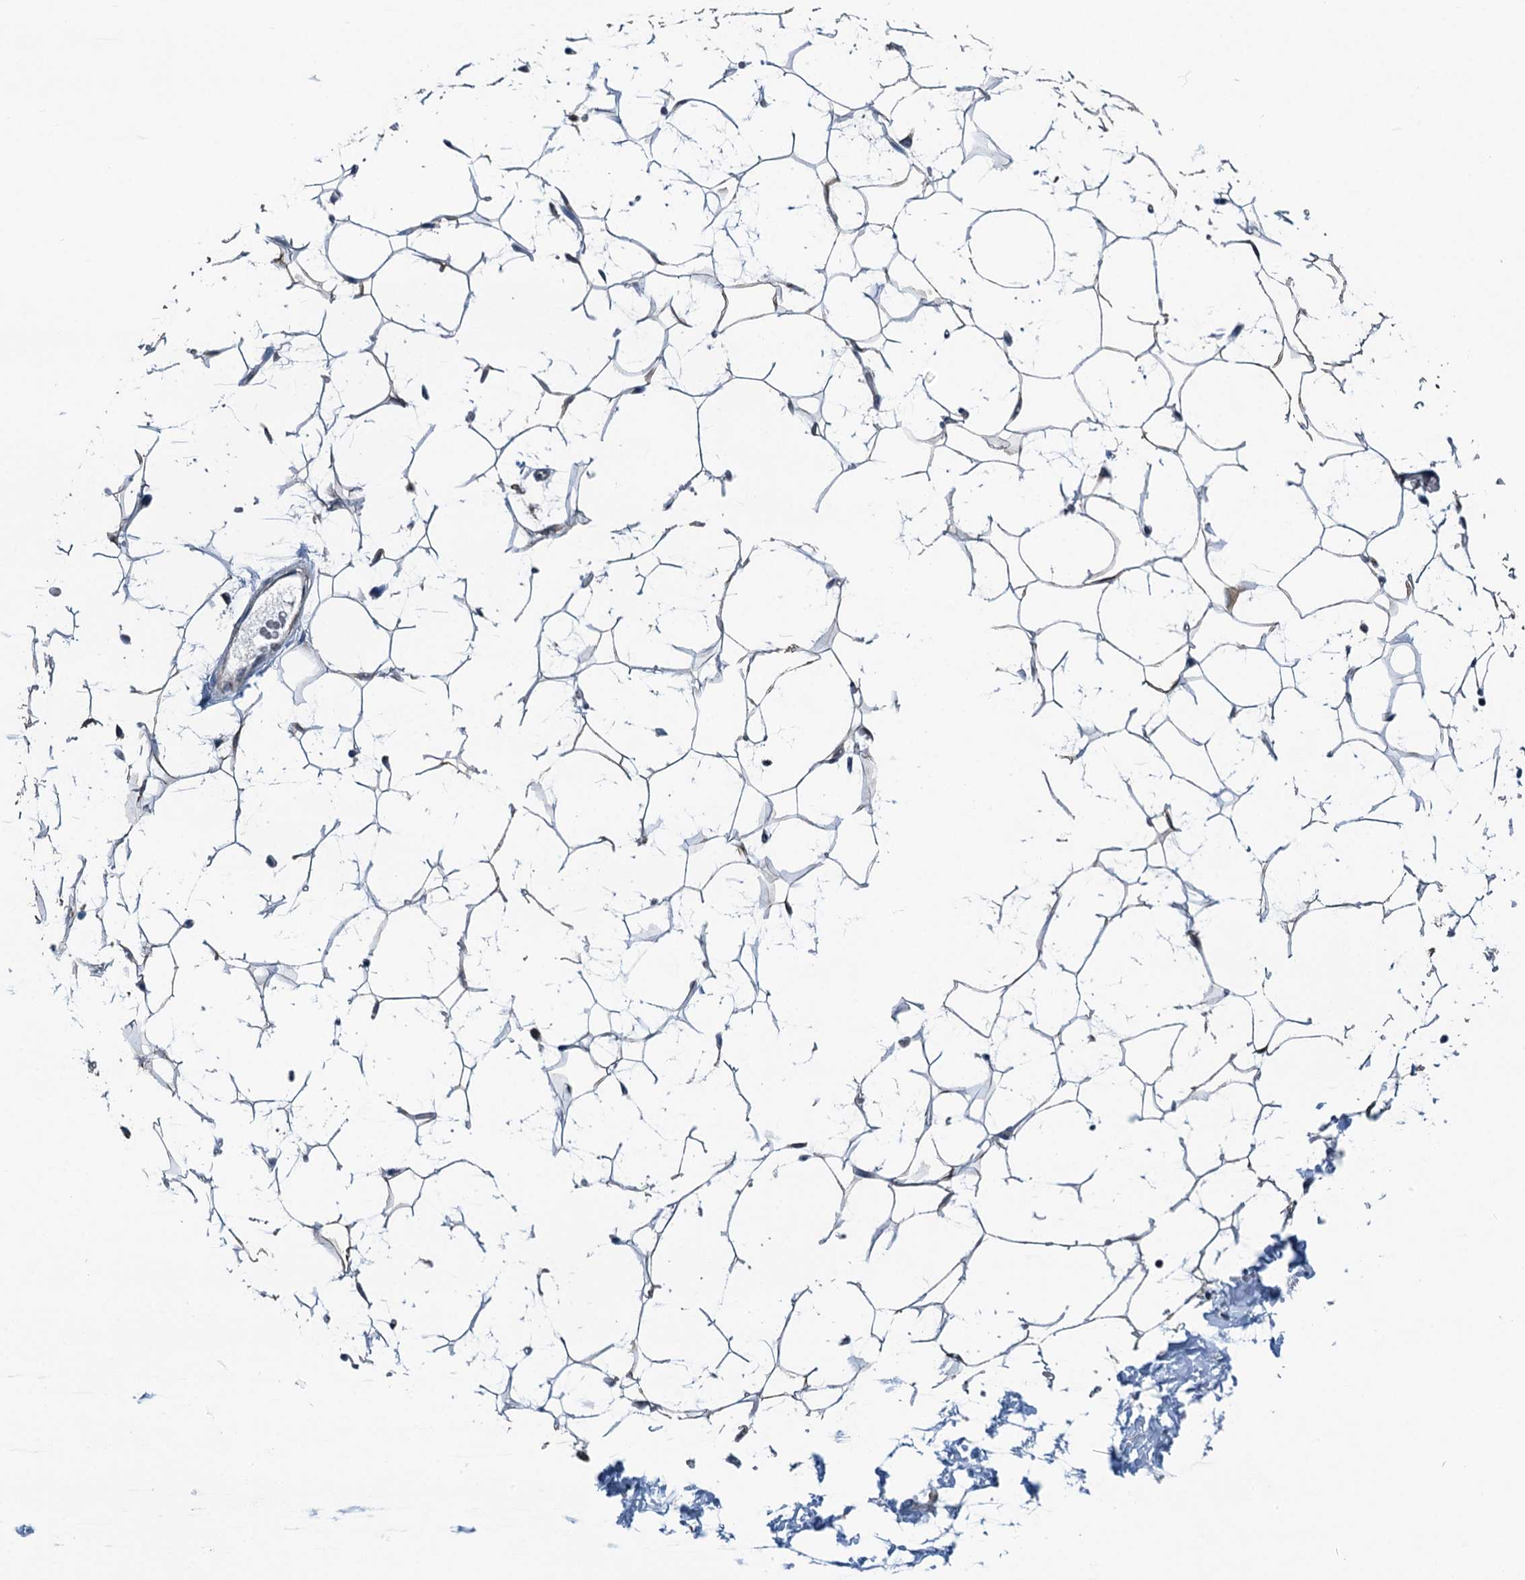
{"staining": {"intensity": "negative", "quantity": "none", "location": "none"}, "tissue": "adipose tissue", "cell_type": "Adipocytes", "image_type": "normal", "snomed": [{"axis": "morphology", "description": "Normal tissue, NOS"}, {"axis": "topography", "description": "Breast"}], "caption": "Immunohistochemistry (IHC) photomicrograph of normal adipose tissue: human adipose tissue stained with DAB displays no significant protein staining in adipocytes.", "gene": "TRPT1", "patient": {"sex": "female", "age": 26}}